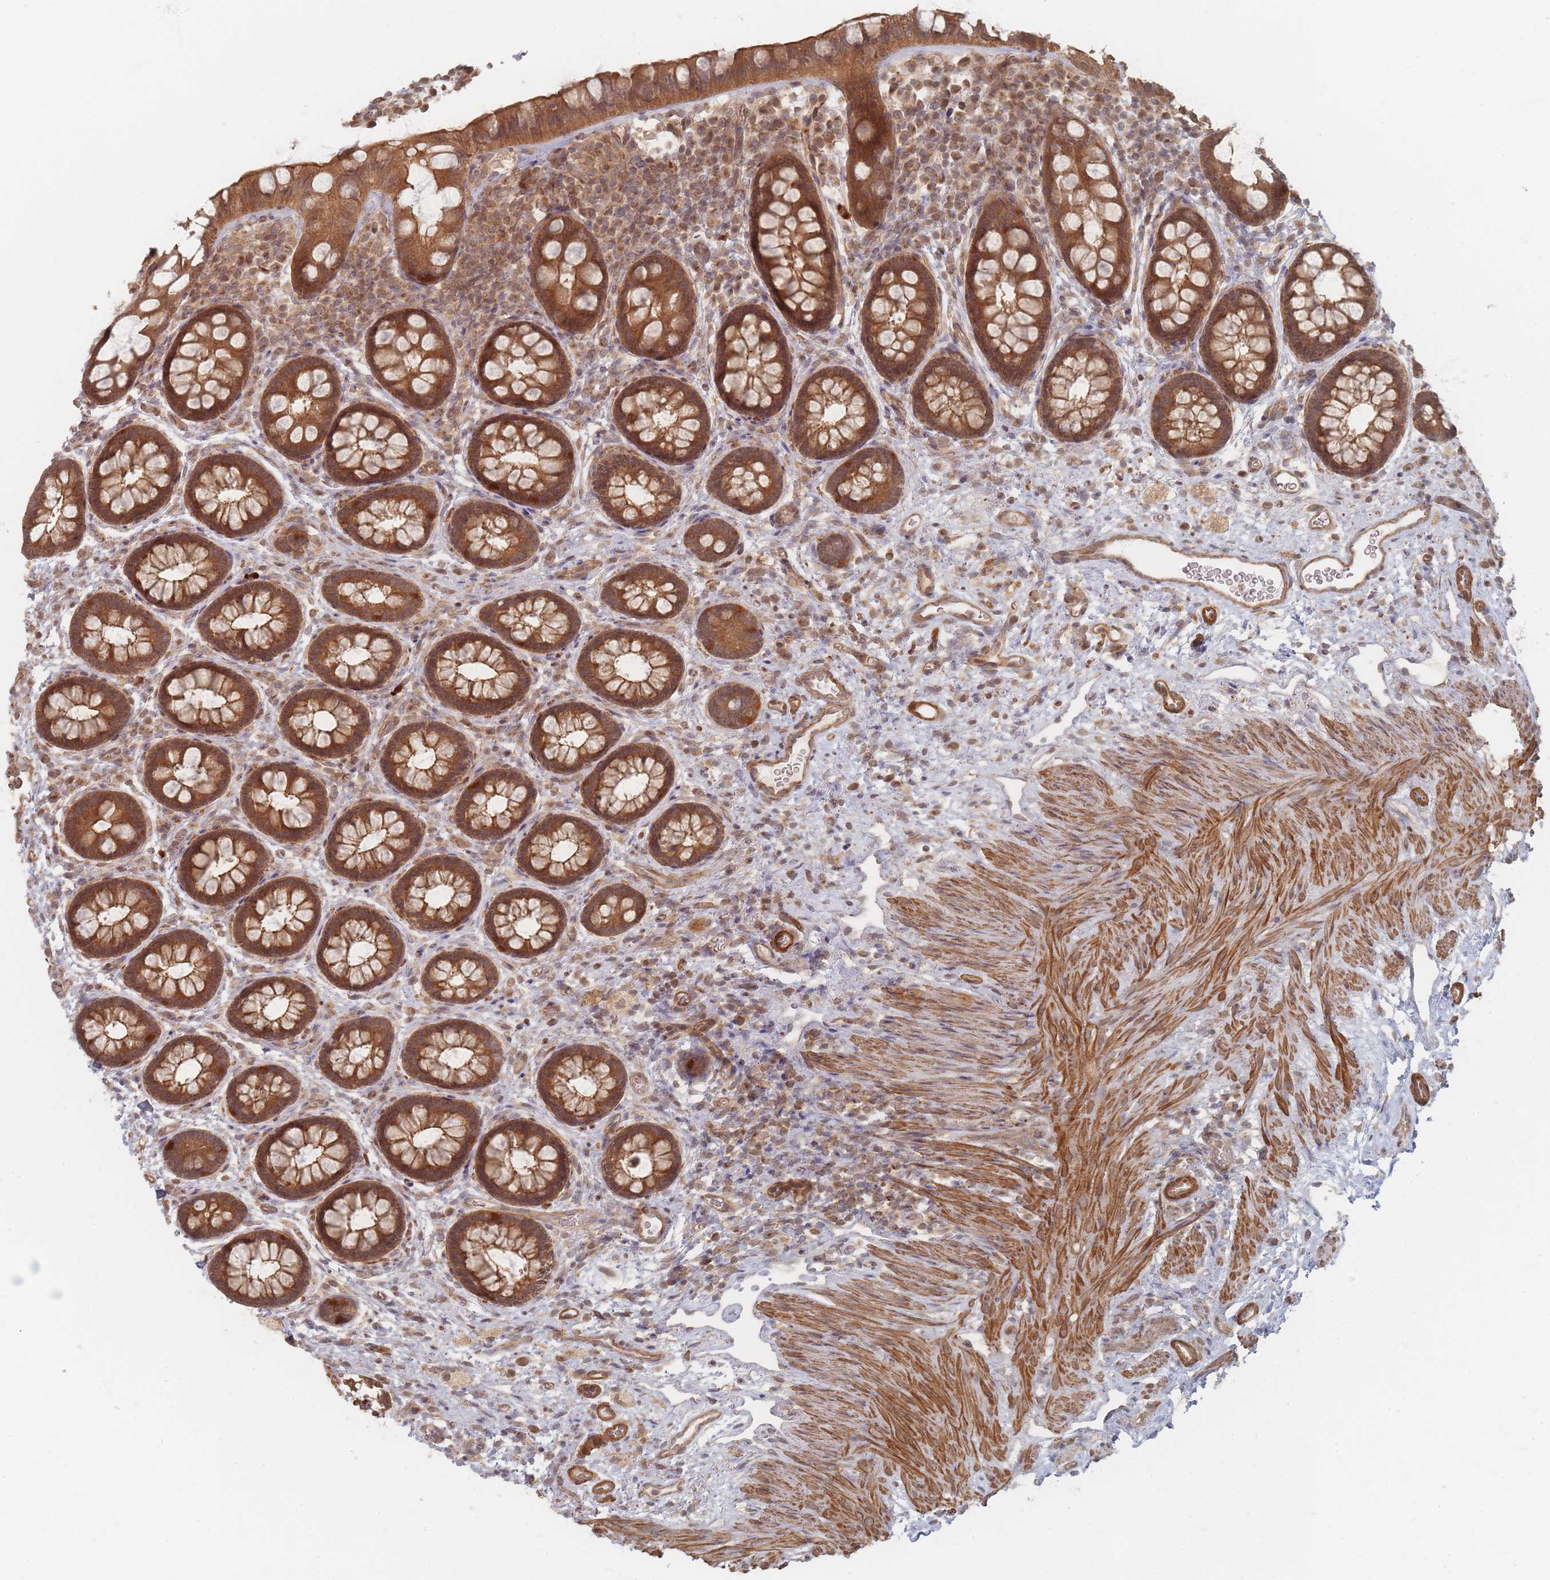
{"staining": {"intensity": "strong", "quantity": ">75%", "location": "cytoplasmic/membranous"}, "tissue": "rectum", "cell_type": "Glandular cells", "image_type": "normal", "snomed": [{"axis": "morphology", "description": "Normal tissue, NOS"}, {"axis": "topography", "description": "Rectum"}, {"axis": "topography", "description": "Peripheral nerve tissue"}], "caption": "This photomicrograph exhibits unremarkable rectum stained with immunohistochemistry to label a protein in brown. The cytoplasmic/membranous of glandular cells show strong positivity for the protein. Nuclei are counter-stained blue.", "gene": "GLE1", "patient": {"sex": "female", "age": 69}}